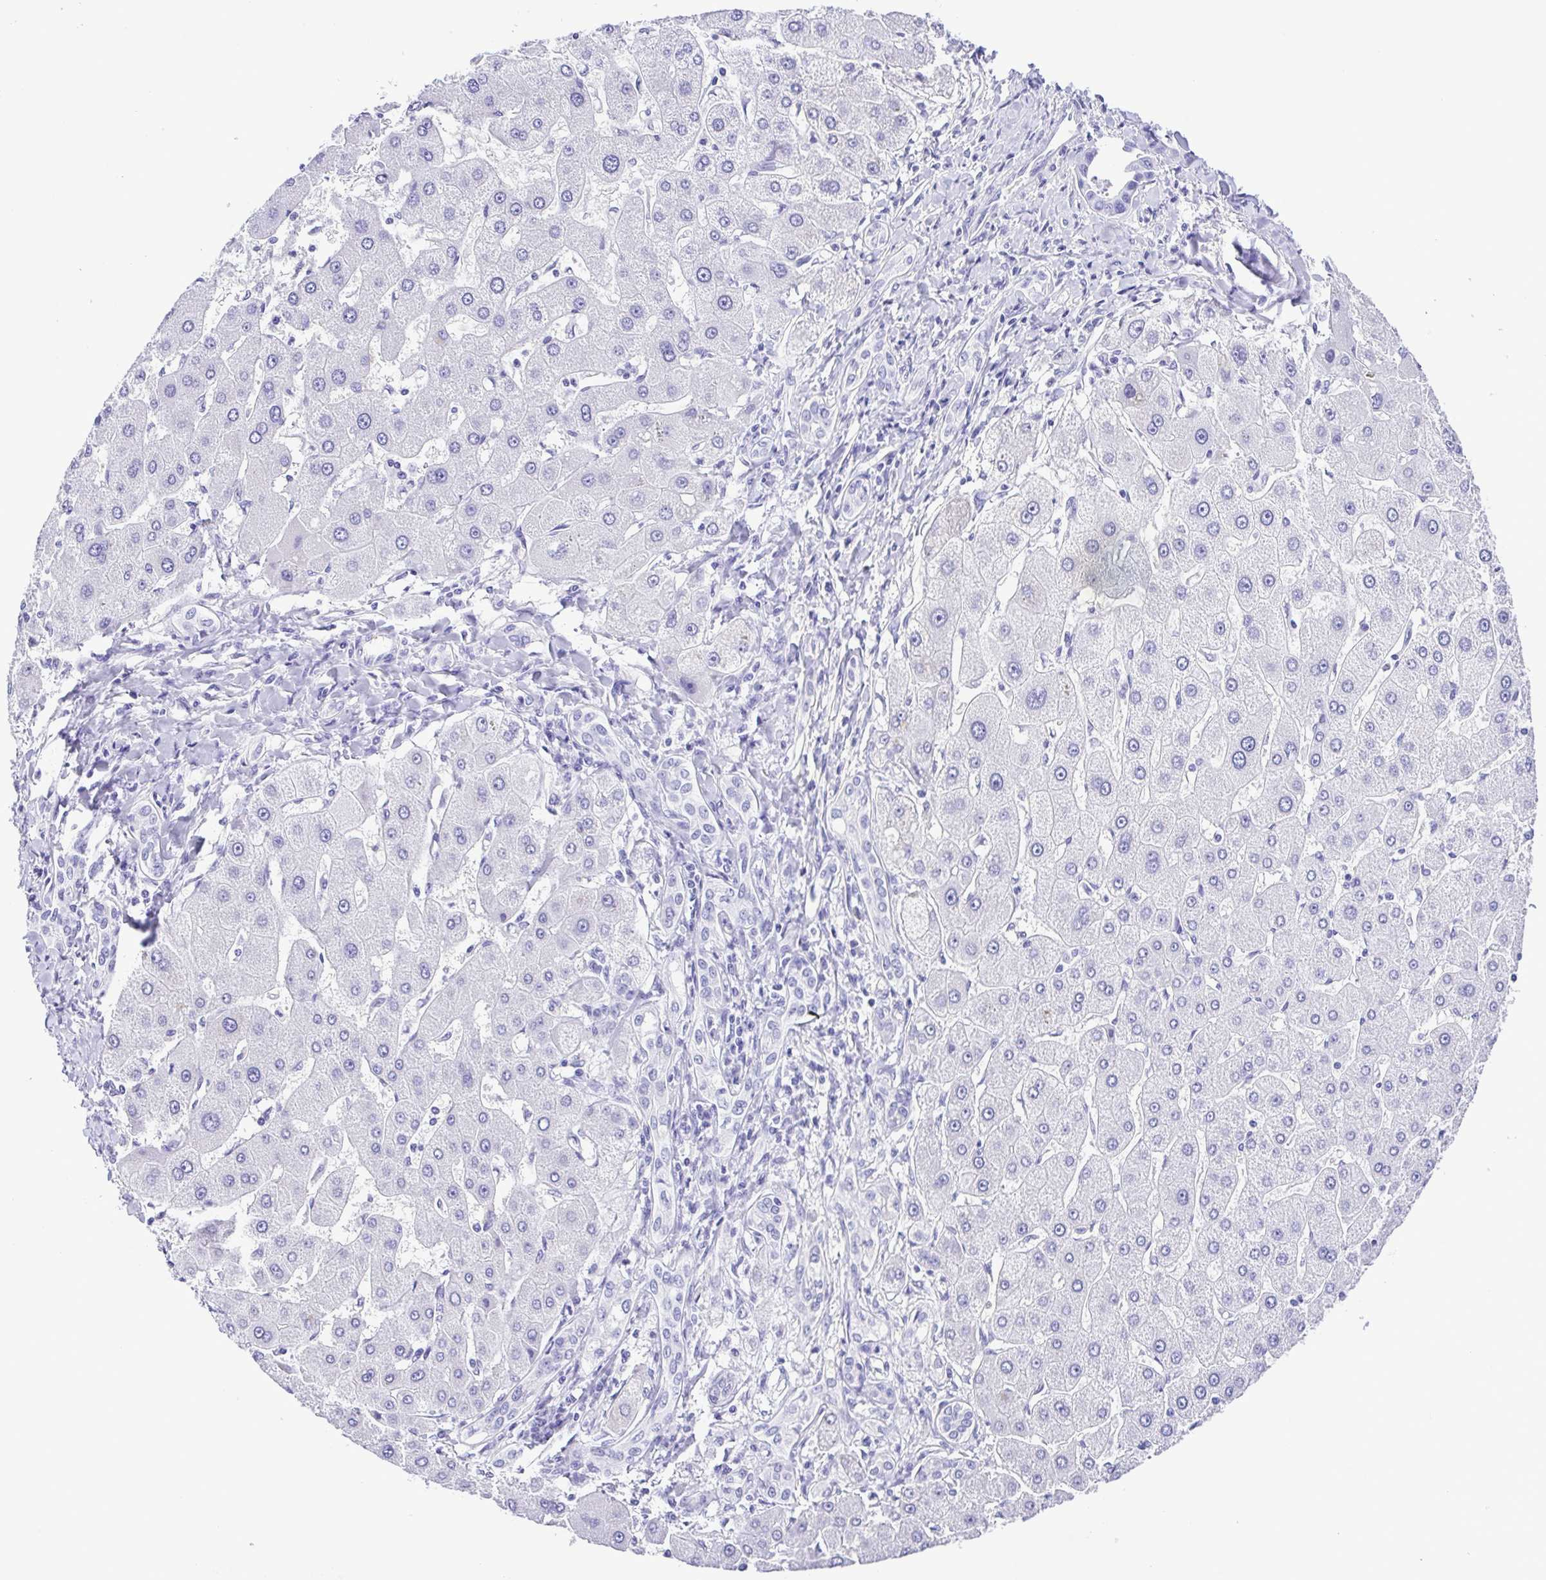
{"staining": {"intensity": "negative", "quantity": "none", "location": "none"}, "tissue": "liver cancer", "cell_type": "Tumor cells", "image_type": "cancer", "snomed": [{"axis": "morphology", "description": "Cholangiocarcinoma"}, {"axis": "topography", "description": "Liver"}], "caption": "Immunohistochemistry of human cholangiocarcinoma (liver) exhibits no expression in tumor cells.", "gene": "SYT1", "patient": {"sex": "male", "age": 66}}